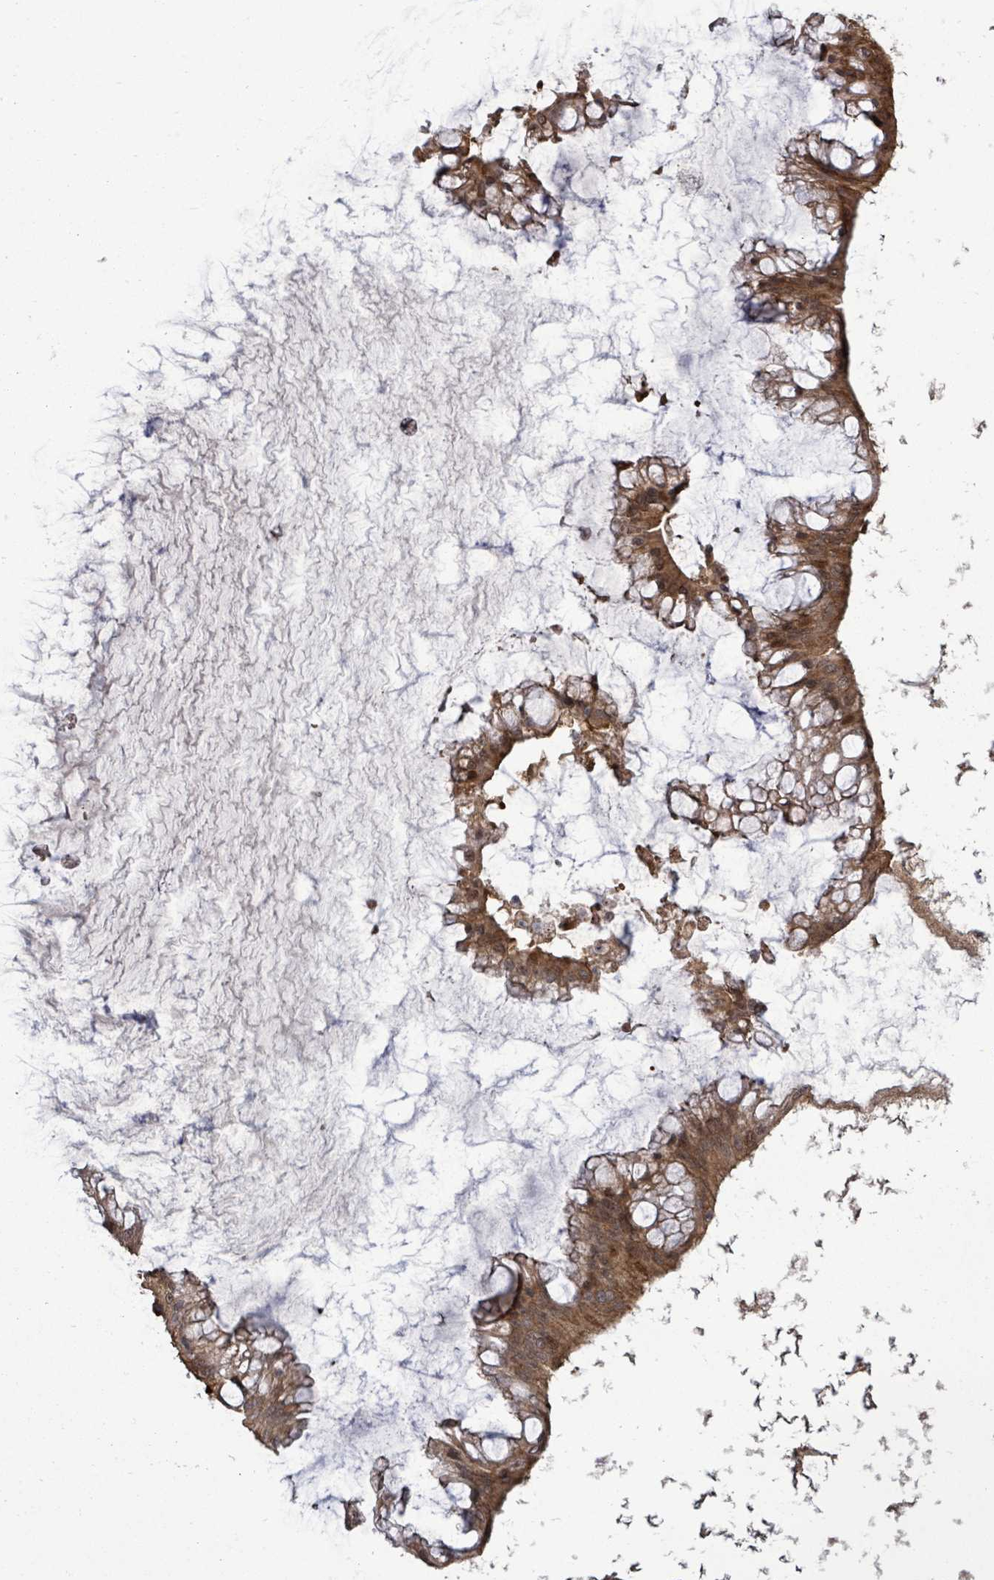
{"staining": {"intensity": "moderate", "quantity": ">75%", "location": "cytoplasmic/membranous"}, "tissue": "ovarian cancer", "cell_type": "Tumor cells", "image_type": "cancer", "snomed": [{"axis": "morphology", "description": "Cystadenocarcinoma, mucinous, NOS"}, {"axis": "topography", "description": "Ovary"}], "caption": "Tumor cells reveal medium levels of moderate cytoplasmic/membranous staining in approximately >75% of cells in human mucinous cystadenocarcinoma (ovarian).", "gene": "EIF3C", "patient": {"sex": "female", "age": 73}}